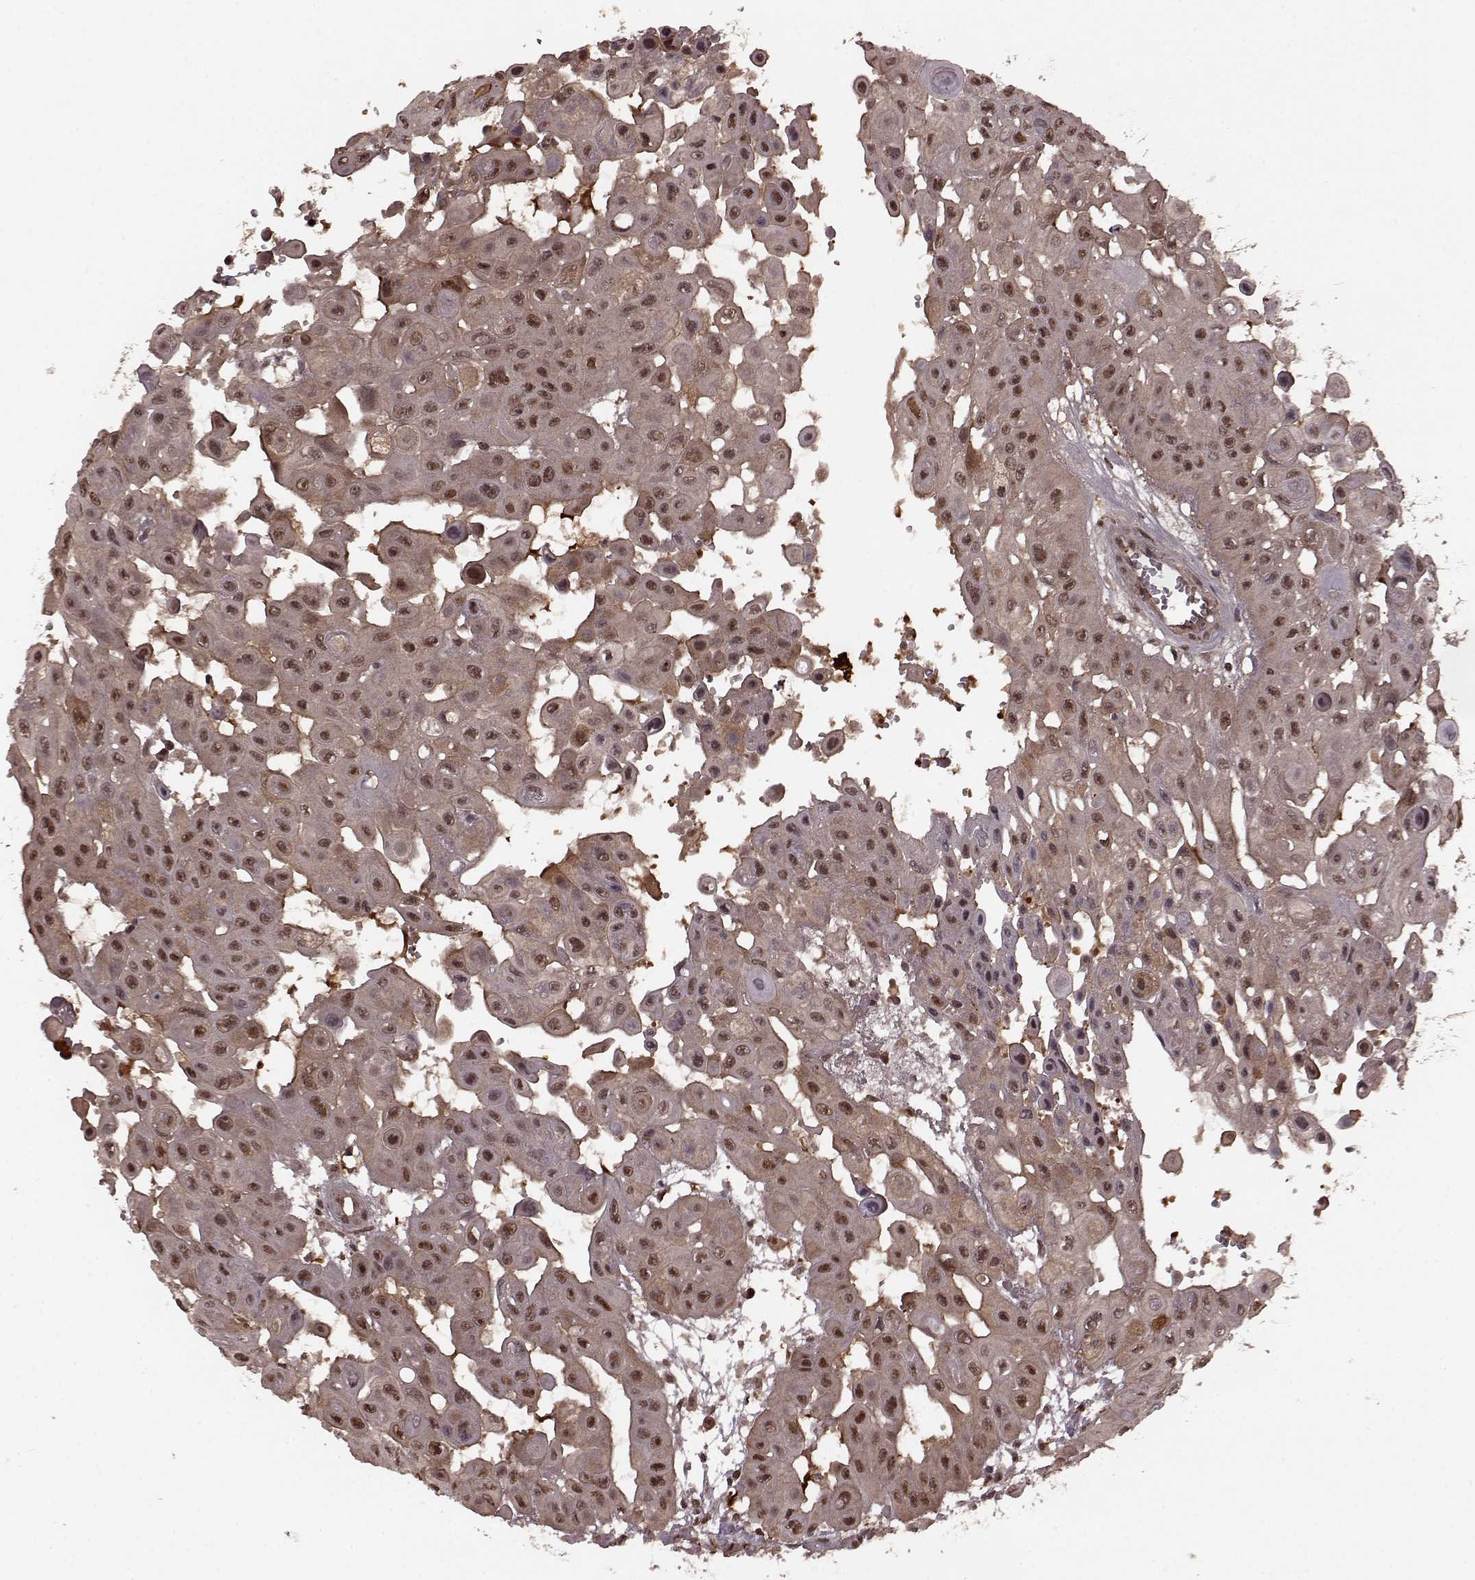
{"staining": {"intensity": "moderate", "quantity": "25%-75%", "location": "nuclear"}, "tissue": "head and neck cancer", "cell_type": "Tumor cells", "image_type": "cancer", "snomed": [{"axis": "morphology", "description": "Adenocarcinoma, NOS"}, {"axis": "topography", "description": "Head-Neck"}], "caption": "A micrograph of adenocarcinoma (head and neck) stained for a protein demonstrates moderate nuclear brown staining in tumor cells. (IHC, brightfield microscopy, high magnification).", "gene": "GSS", "patient": {"sex": "male", "age": 73}}